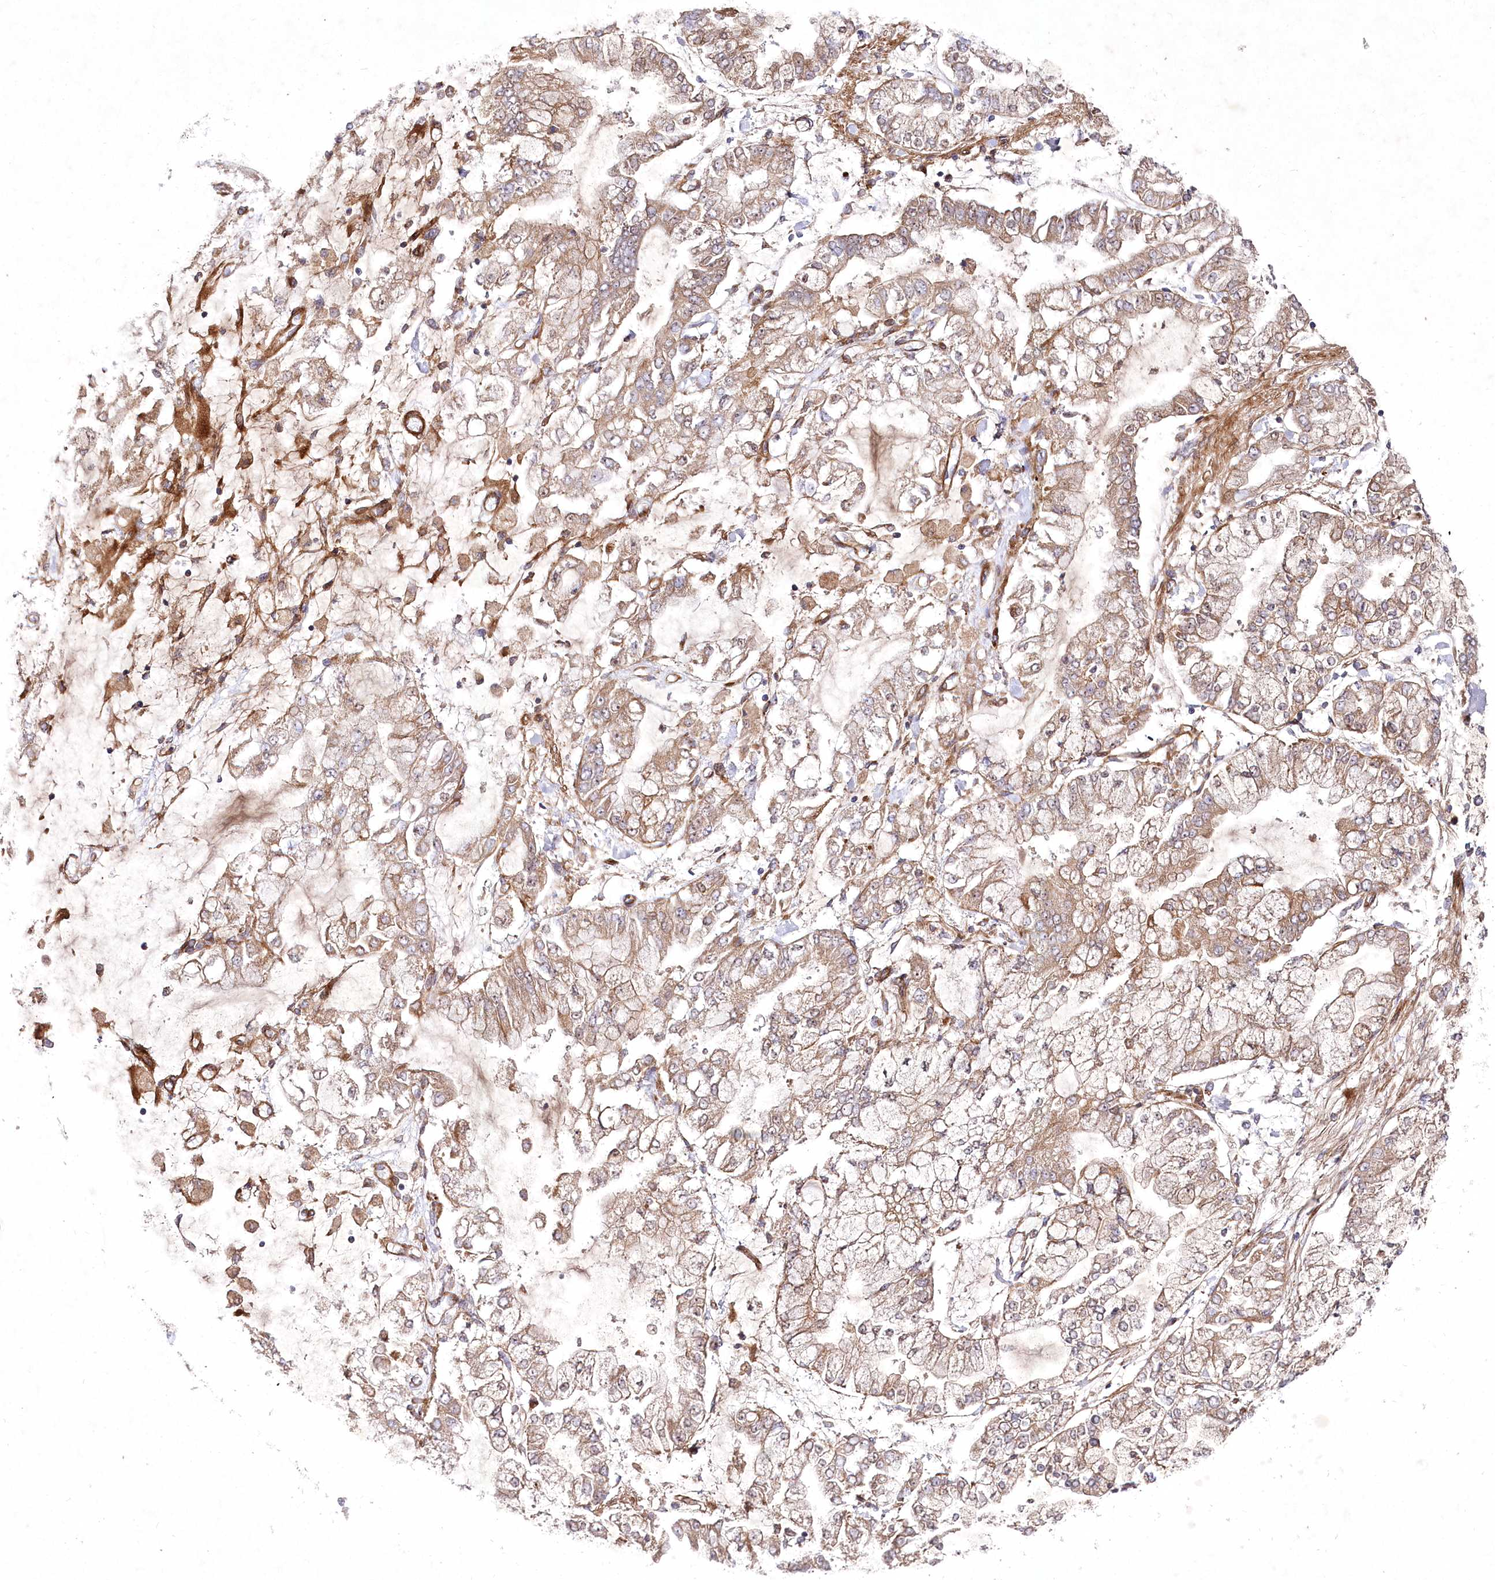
{"staining": {"intensity": "moderate", "quantity": ">75%", "location": "cytoplasmic/membranous"}, "tissue": "stomach cancer", "cell_type": "Tumor cells", "image_type": "cancer", "snomed": [{"axis": "morphology", "description": "Normal tissue, NOS"}, {"axis": "morphology", "description": "Adenocarcinoma, NOS"}, {"axis": "topography", "description": "Stomach, upper"}, {"axis": "topography", "description": "Stomach"}], "caption": "A high-resolution photomicrograph shows immunohistochemistry staining of stomach cancer, which exhibits moderate cytoplasmic/membranous positivity in about >75% of tumor cells.", "gene": "PSTK", "patient": {"sex": "male", "age": 76}}